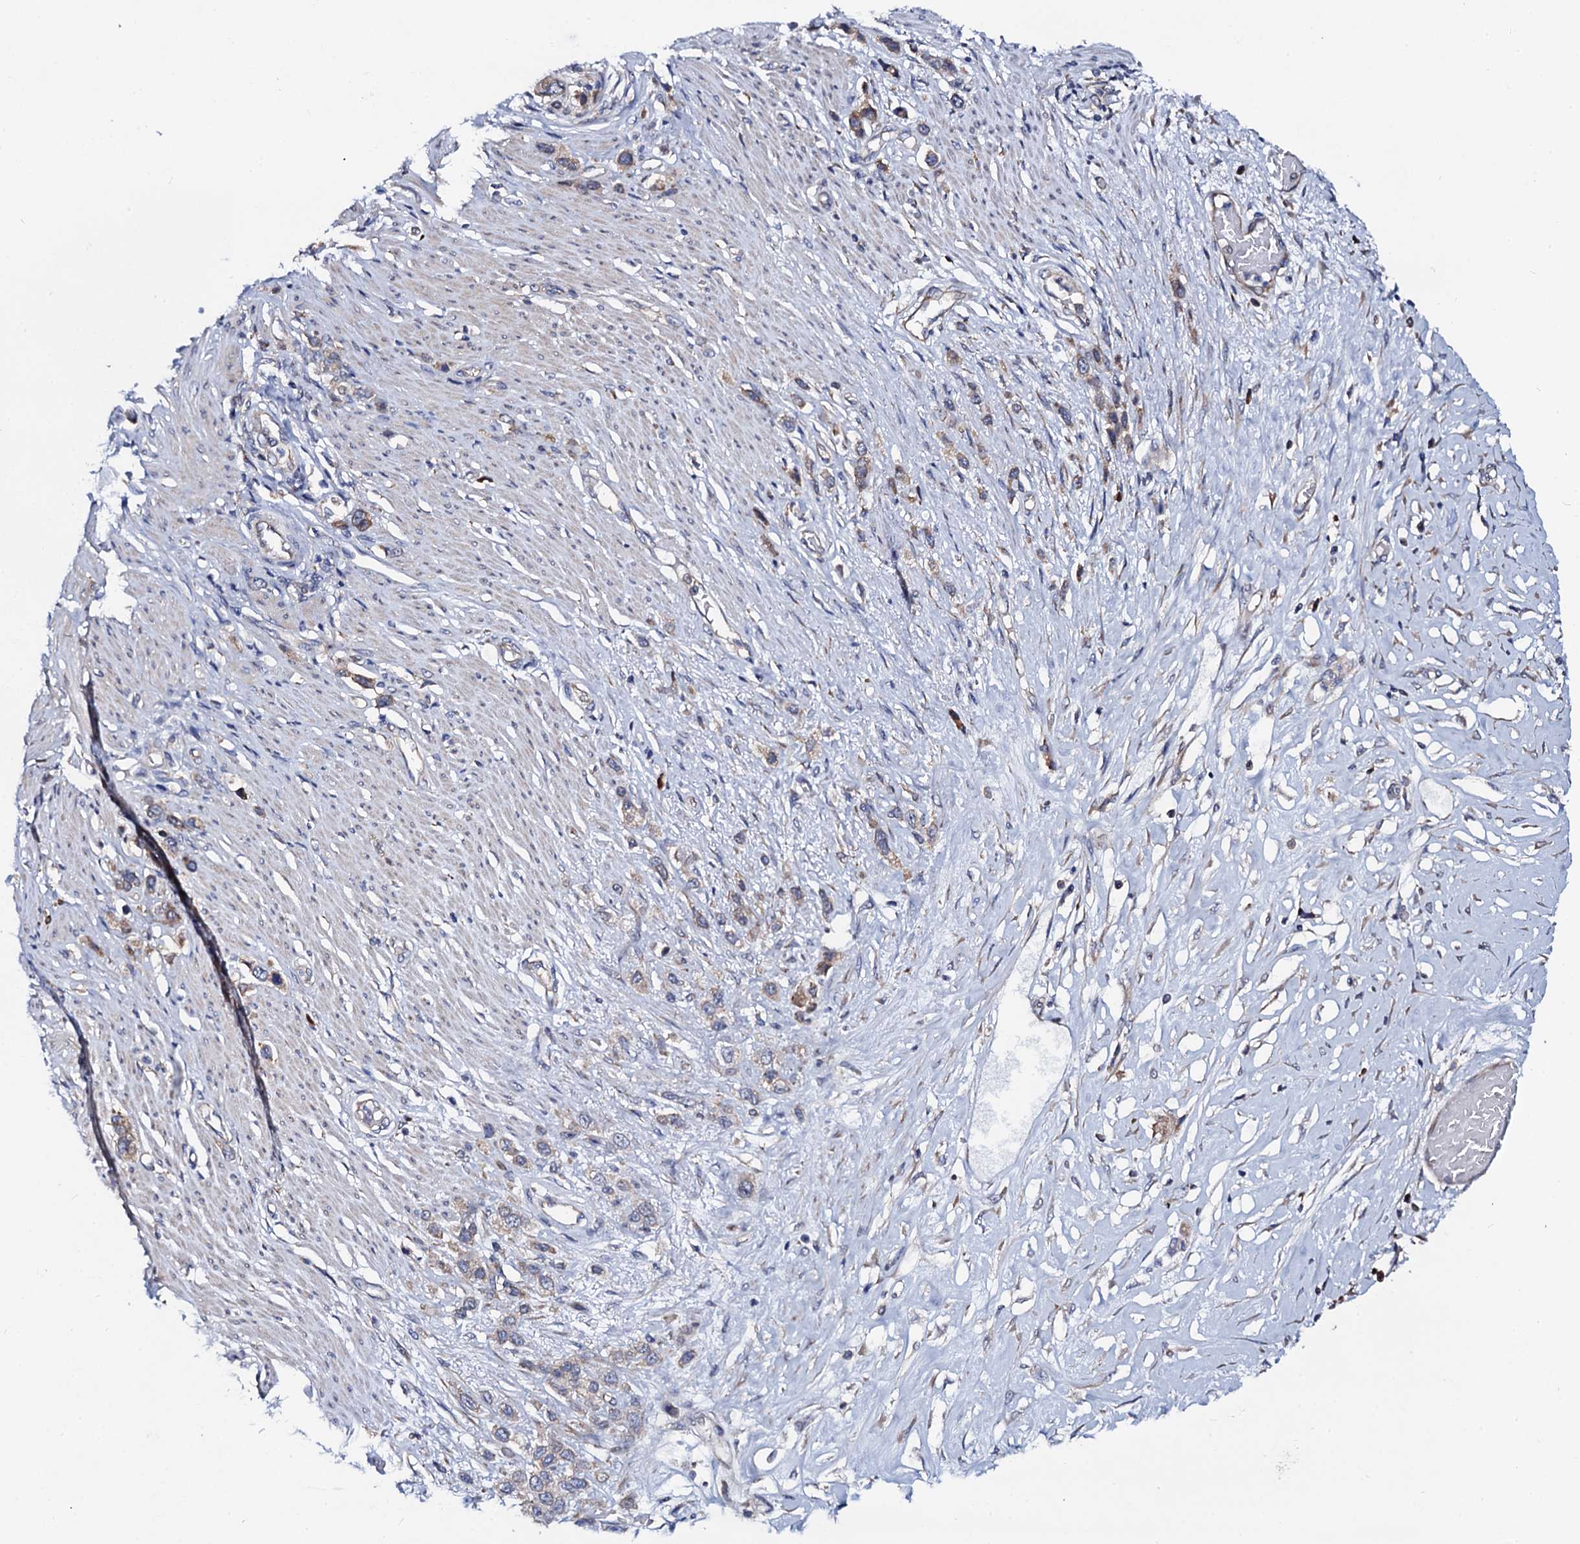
{"staining": {"intensity": "moderate", "quantity": ">75%", "location": "cytoplasmic/membranous"}, "tissue": "stomach cancer", "cell_type": "Tumor cells", "image_type": "cancer", "snomed": [{"axis": "morphology", "description": "Adenocarcinoma, NOS"}, {"axis": "morphology", "description": "Adenocarcinoma, High grade"}, {"axis": "topography", "description": "Stomach, upper"}, {"axis": "topography", "description": "Stomach, lower"}], "caption": "Adenocarcinoma (stomach) was stained to show a protein in brown. There is medium levels of moderate cytoplasmic/membranous positivity in approximately >75% of tumor cells.", "gene": "PGLS", "patient": {"sex": "female", "age": 65}}